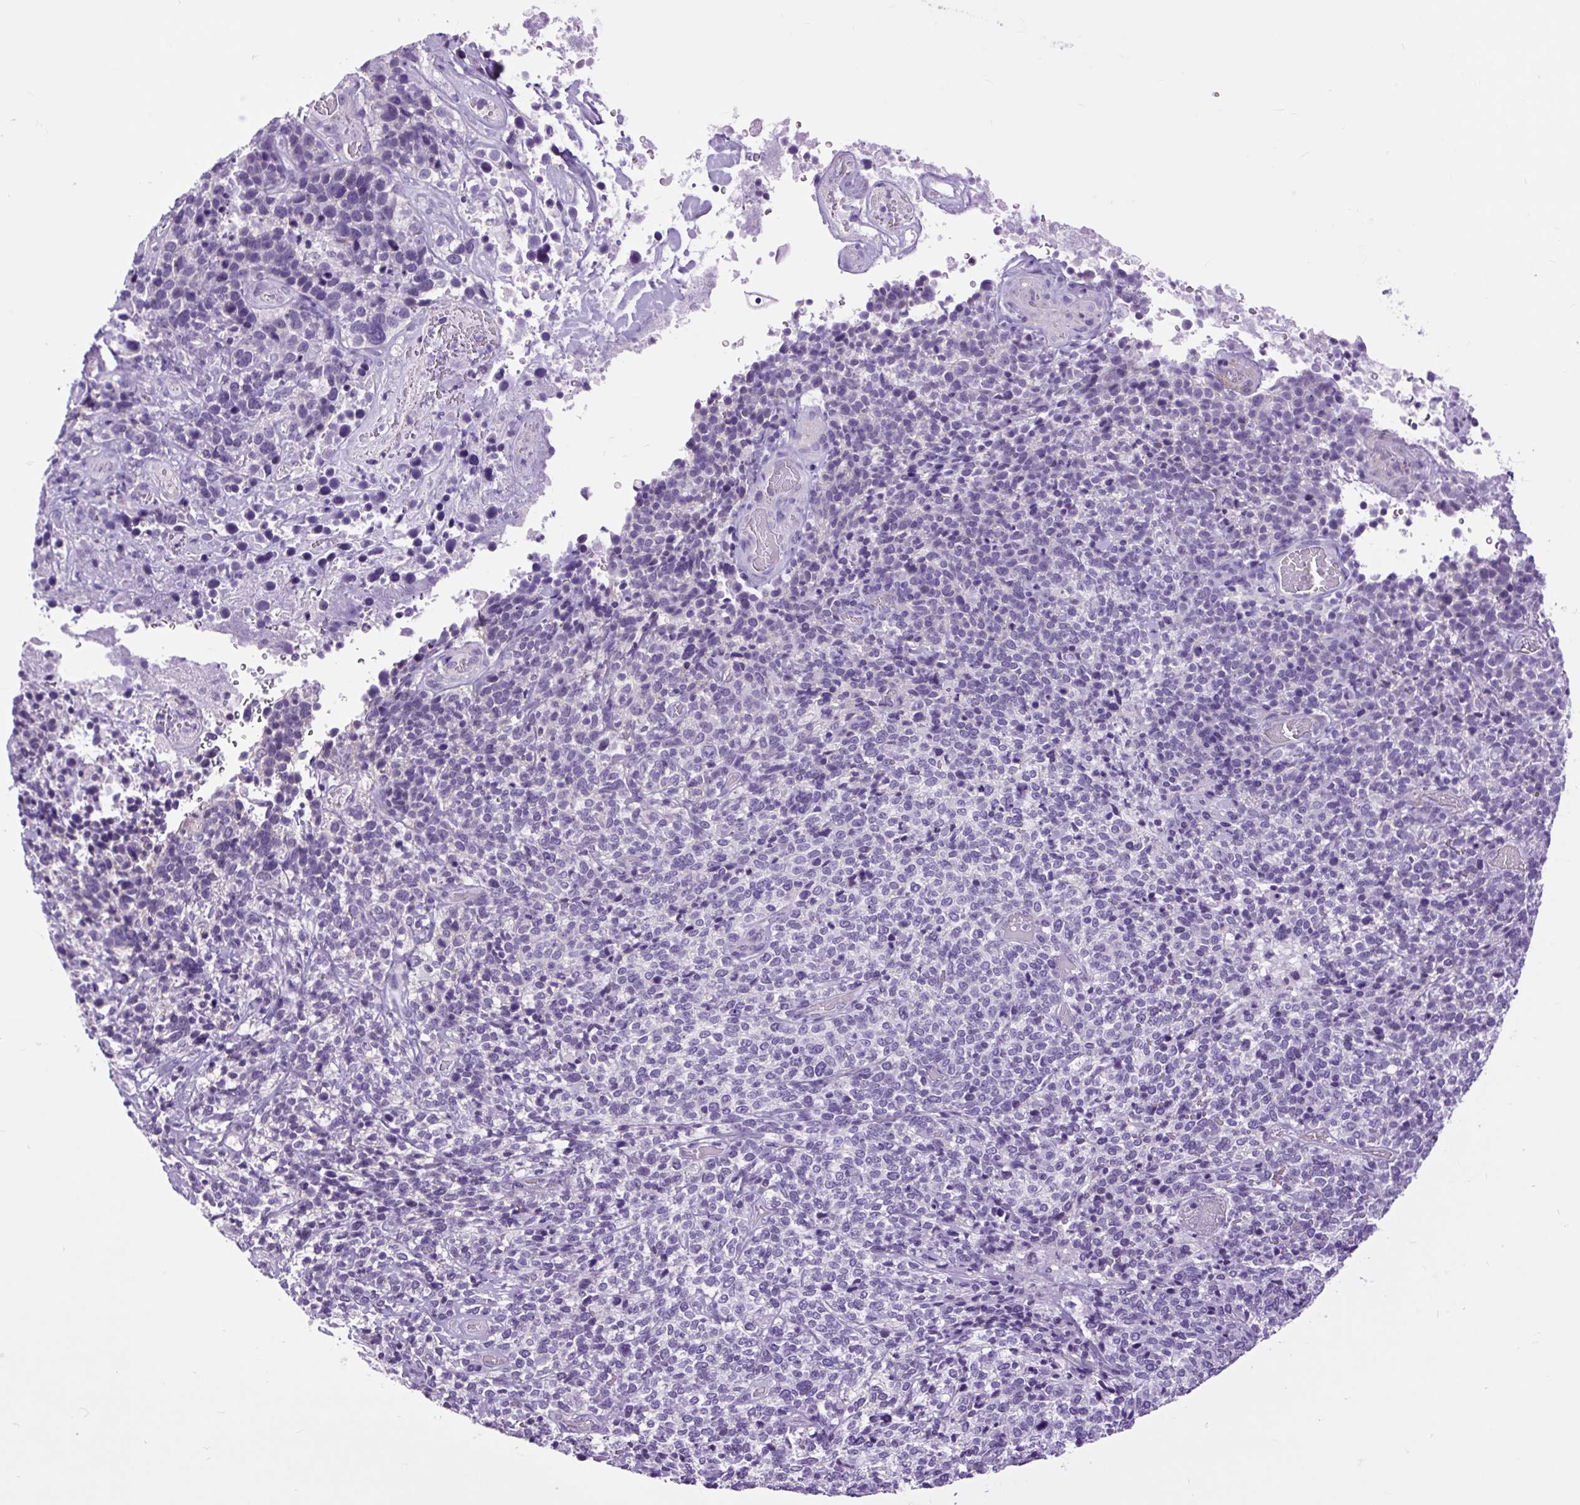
{"staining": {"intensity": "negative", "quantity": "none", "location": "none"}, "tissue": "cervical cancer", "cell_type": "Tumor cells", "image_type": "cancer", "snomed": [{"axis": "morphology", "description": "Squamous cell carcinoma, NOS"}, {"axis": "topography", "description": "Cervix"}], "caption": "Tumor cells show no significant staining in squamous cell carcinoma (cervical). (Stains: DAB IHC with hematoxylin counter stain, Microscopy: brightfield microscopy at high magnification).", "gene": "DPP6", "patient": {"sex": "female", "age": 46}}